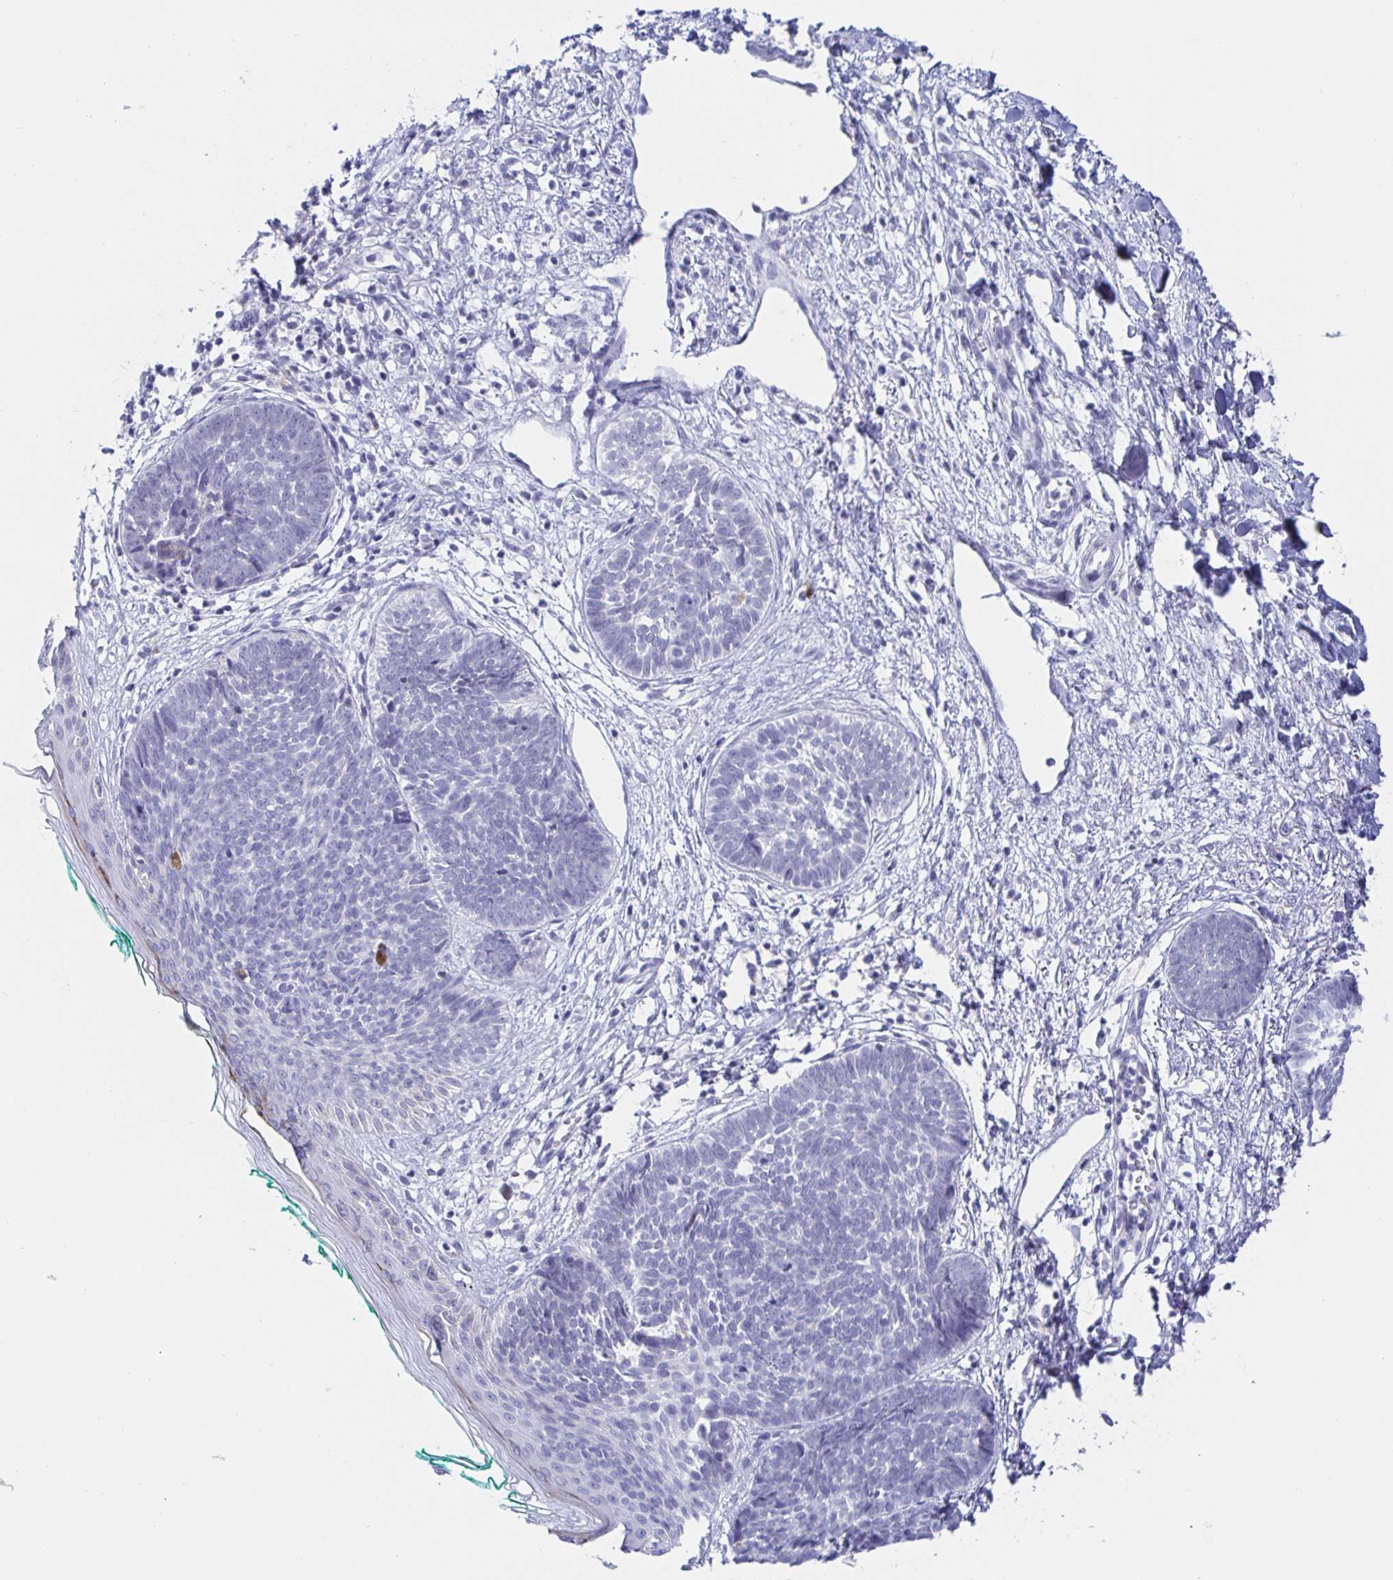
{"staining": {"intensity": "negative", "quantity": "none", "location": "none"}, "tissue": "skin cancer", "cell_type": "Tumor cells", "image_type": "cancer", "snomed": [{"axis": "morphology", "description": "Basal cell carcinoma"}, {"axis": "topography", "description": "Skin"}, {"axis": "topography", "description": "Skin of neck"}, {"axis": "topography", "description": "Skin of shoulder"}, {"axis": "topography", "description": "Skin of back"}], "caption": "A micrograph of skin cancer stained for a protein exhibits no brown staining in tumor cells.", "gene": "SIAH3", "patient": {"sex": "male", "age": 80}}